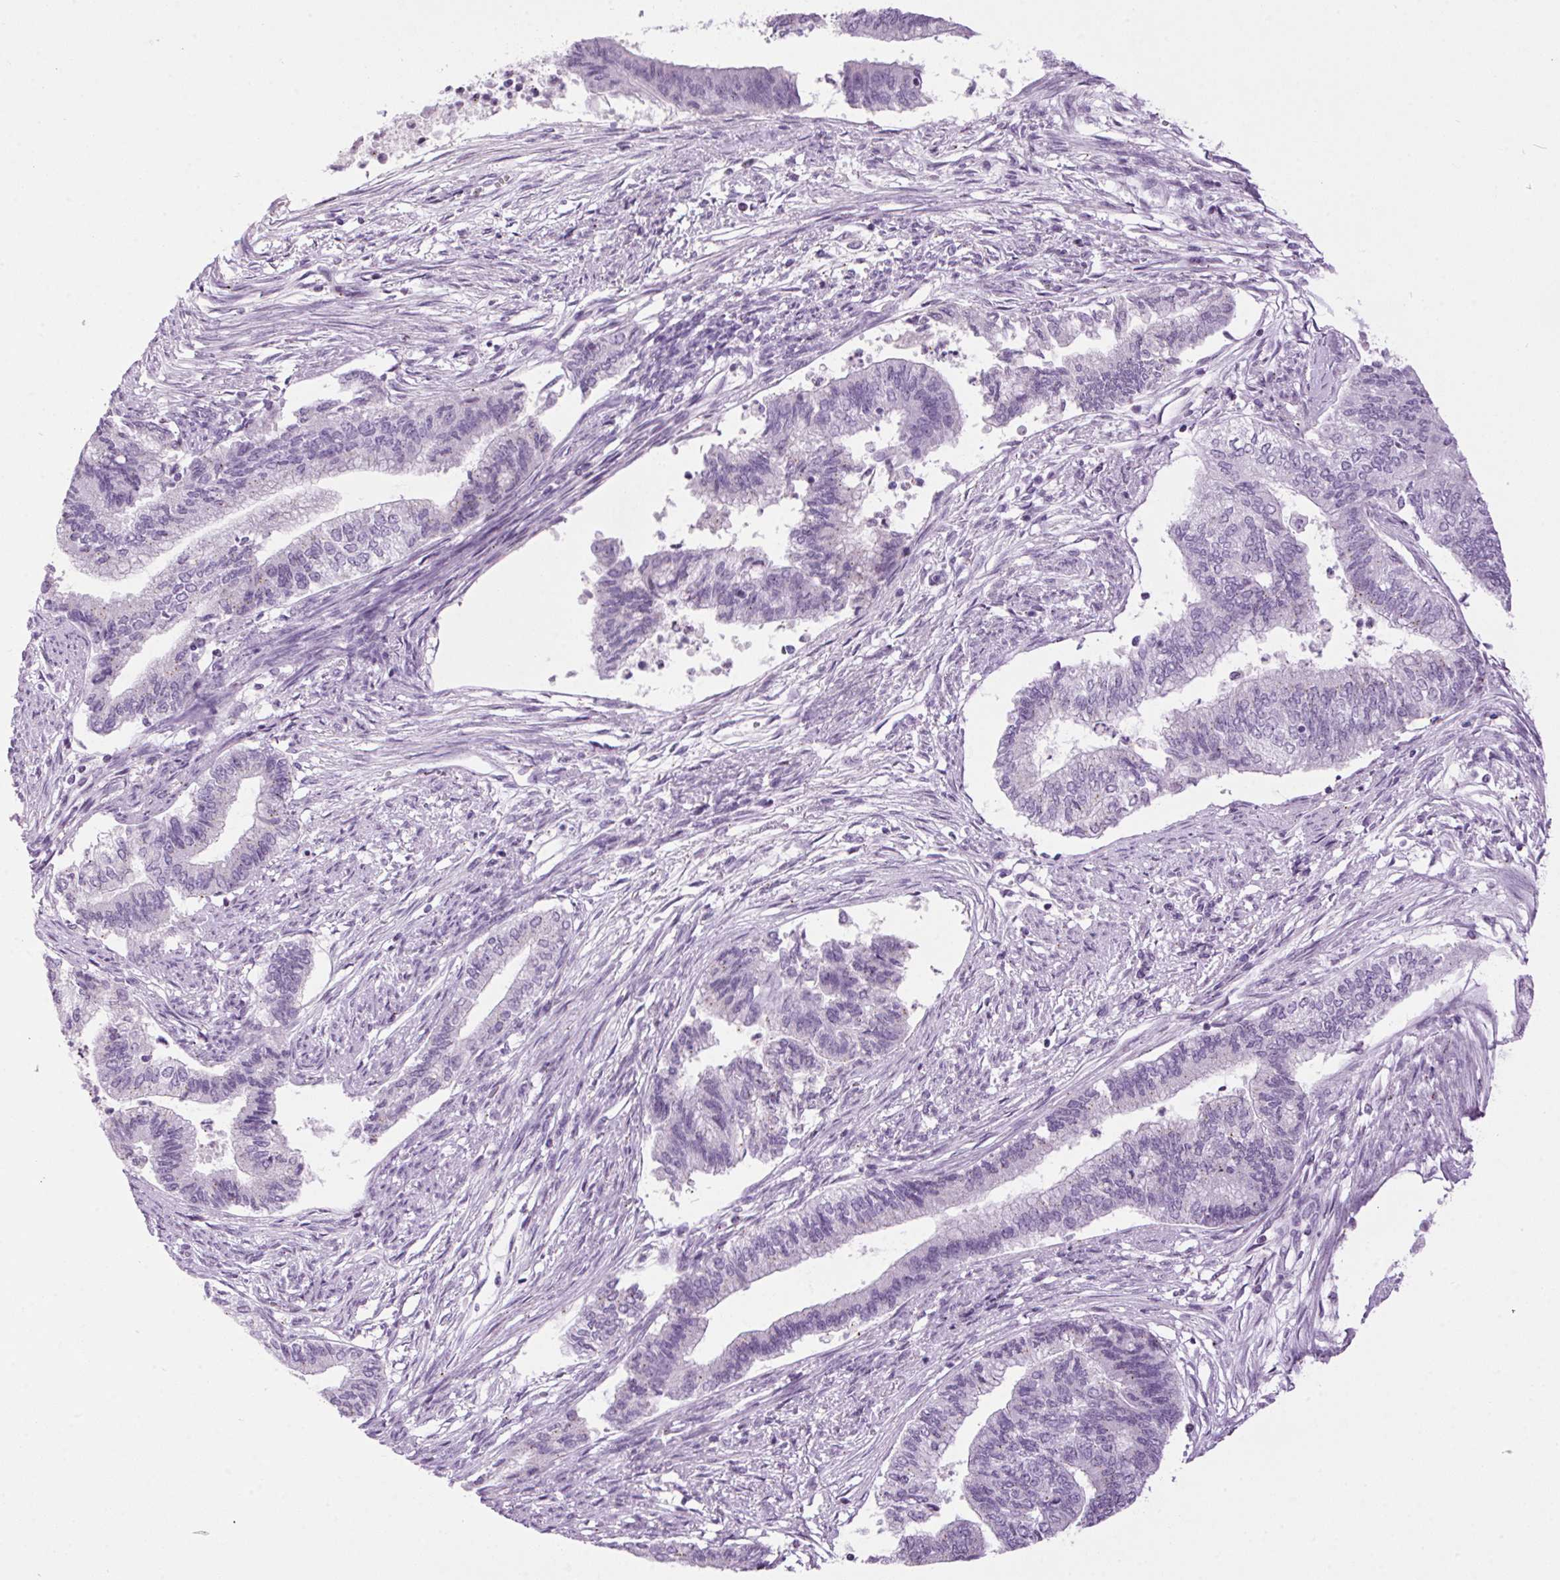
{"staining": {"intensity": "negative", "quantity": "none", "location": "none"}, "tissue": "endometrial cancer", "cell_type": "Tumor cells", "image_type": "cancer", "snomed": [{"axis": "morphology", "description": "Adenocarcinoma, NOS"}, {"axis": "topography", "description": "Endometrium"}], "caption": "Immunohistochemistry (IHC) of human adenocarcinoma (endometrial) shows no positivity in tumor cells. (DAB immunohistochemistry with hematoxylin counter stain).", "gene": "TMEM88B", "patient": {"sex": "female", "age": 65}}